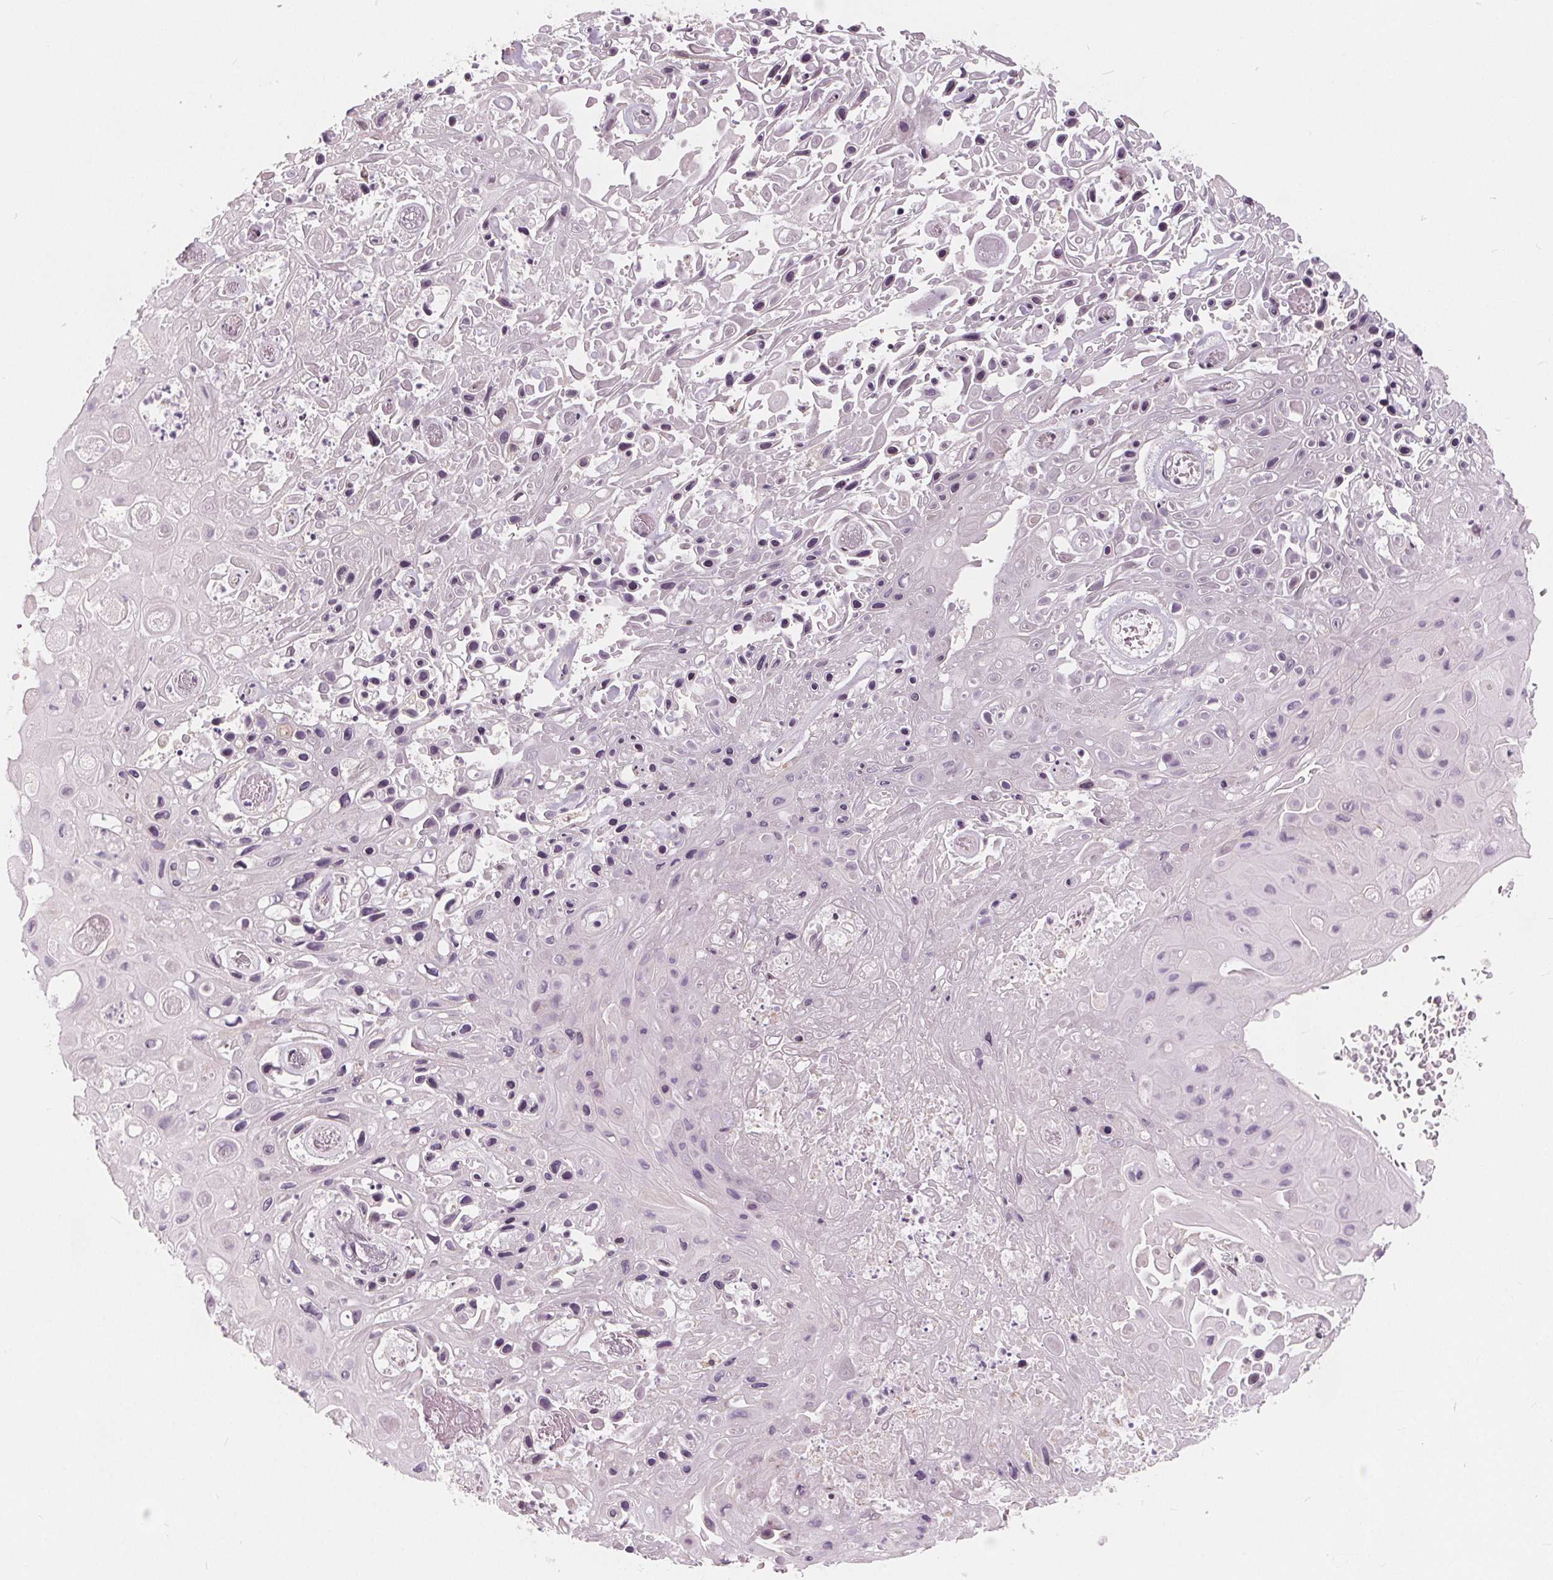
{"staining": {"intensity": "negative", "quantity": "none", "location": "none"}, "tissue": "skin cancer", "cell_type": "Tumor cells", "image_type": "cancer", "snomed": [{"axis": "morphology", "description": "Squamous cell carcinoma, NOS"}, {"axis": "topography", "description": "Skin"}], "caption": "Tumor cells show no significant staining in skin cancer (squamous cell carcinoma).", "gene": "NUP210L", "patient": {"sex": "male", "age": 82}}